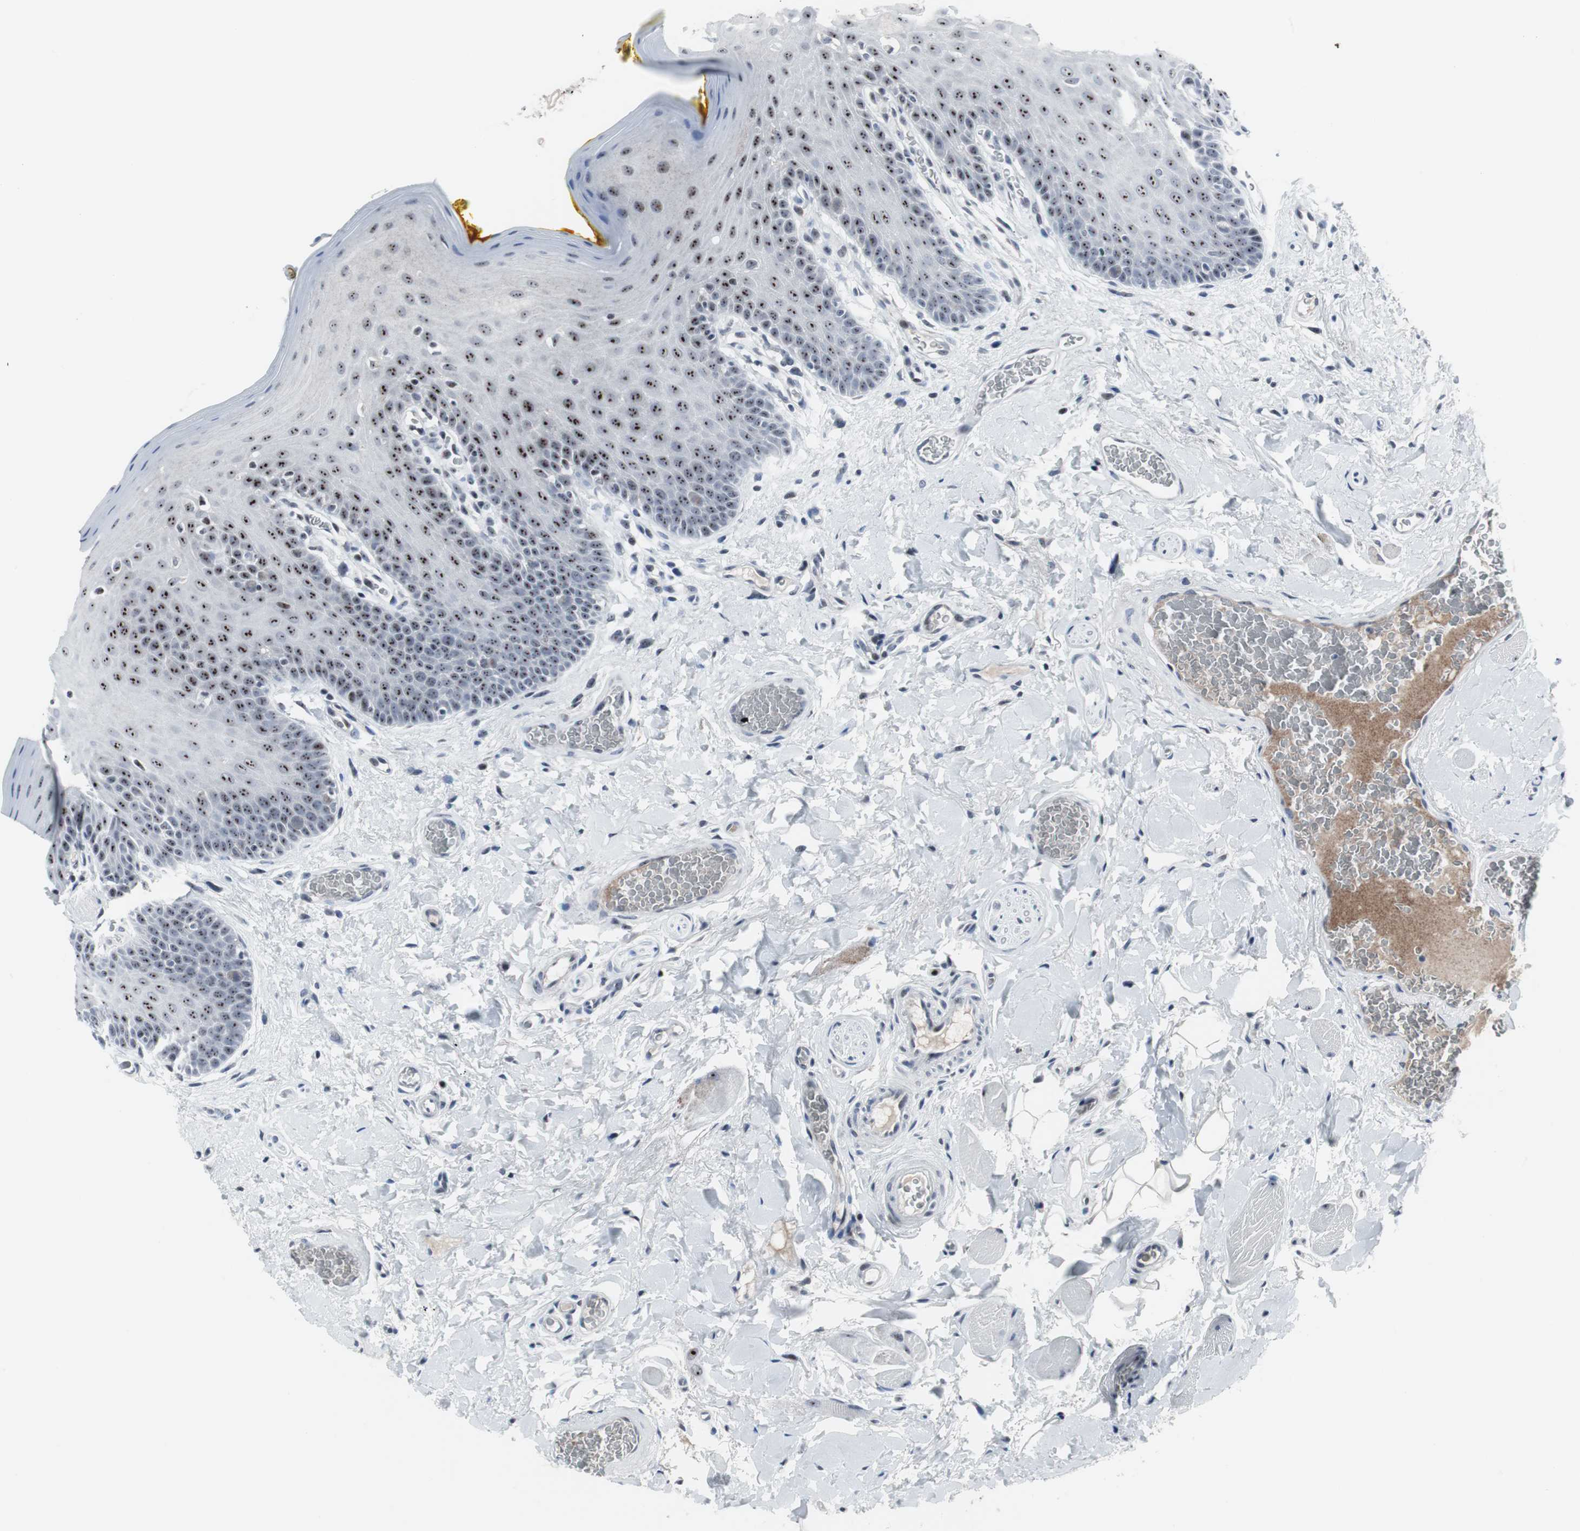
{"staining": {"intensity": "strong", "quantity": "25%-75%", "location": "nuclear"}, "tissue": "oral mucosa", "cell_type": "Squamous epithelial cells", "image_type": "normal", "snomed": [{"axis": "morphology", "description": "Normal tissue, NOS"}, {"axis": "topography", "description": "Oral tissue"}], "caption": "The histopathology image demonstrates a brown stain indicating the presence of a protein in the nuclear of squamous epithelial cells in oral mucosa.", "gene": "DOK1", "patient": {"sex": "male", "age": 54}}